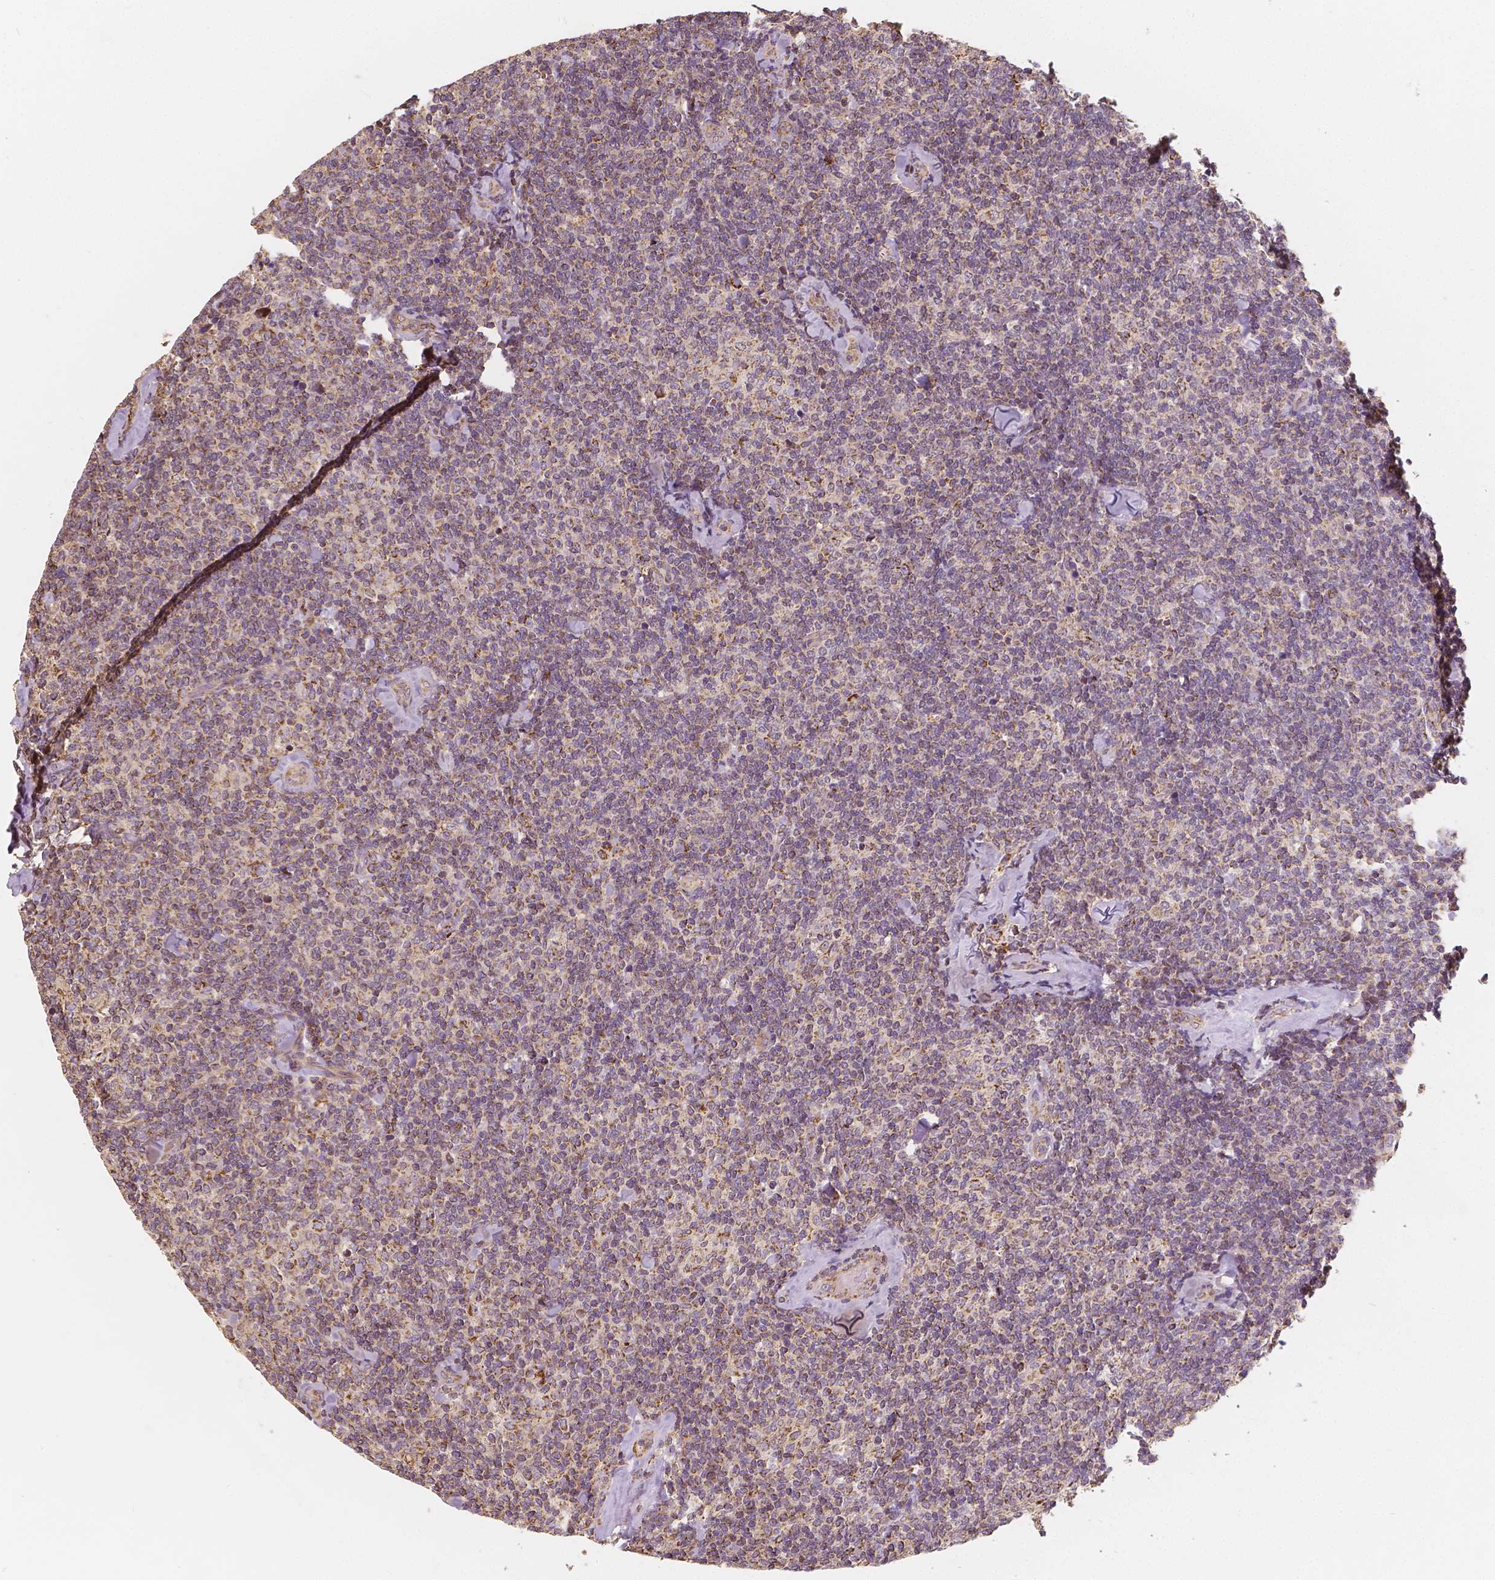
{"staining": {"intensity": "weak", "quantity": ">75%", "location": "cytoplasmic/membranous"}, "tissue": "lymphoma", "cell_type": "Tumor cells", "image_type": "cancer", "snomed": [{"axis": "morphology", "description": "Malignant lymphoma, non-Hodgkin's type, Low grade"}, {"axis": "topography", "description": "Lymph node"}], "caption": "Low-grade malignant lymphoma, non-Hodgkin's type stained with IHC exhibits weak cytoplasmic/membranous staining in about >75% of tumor cells.", "gene": "PEX26", "patient": {"sex": "female", "age": 56}}